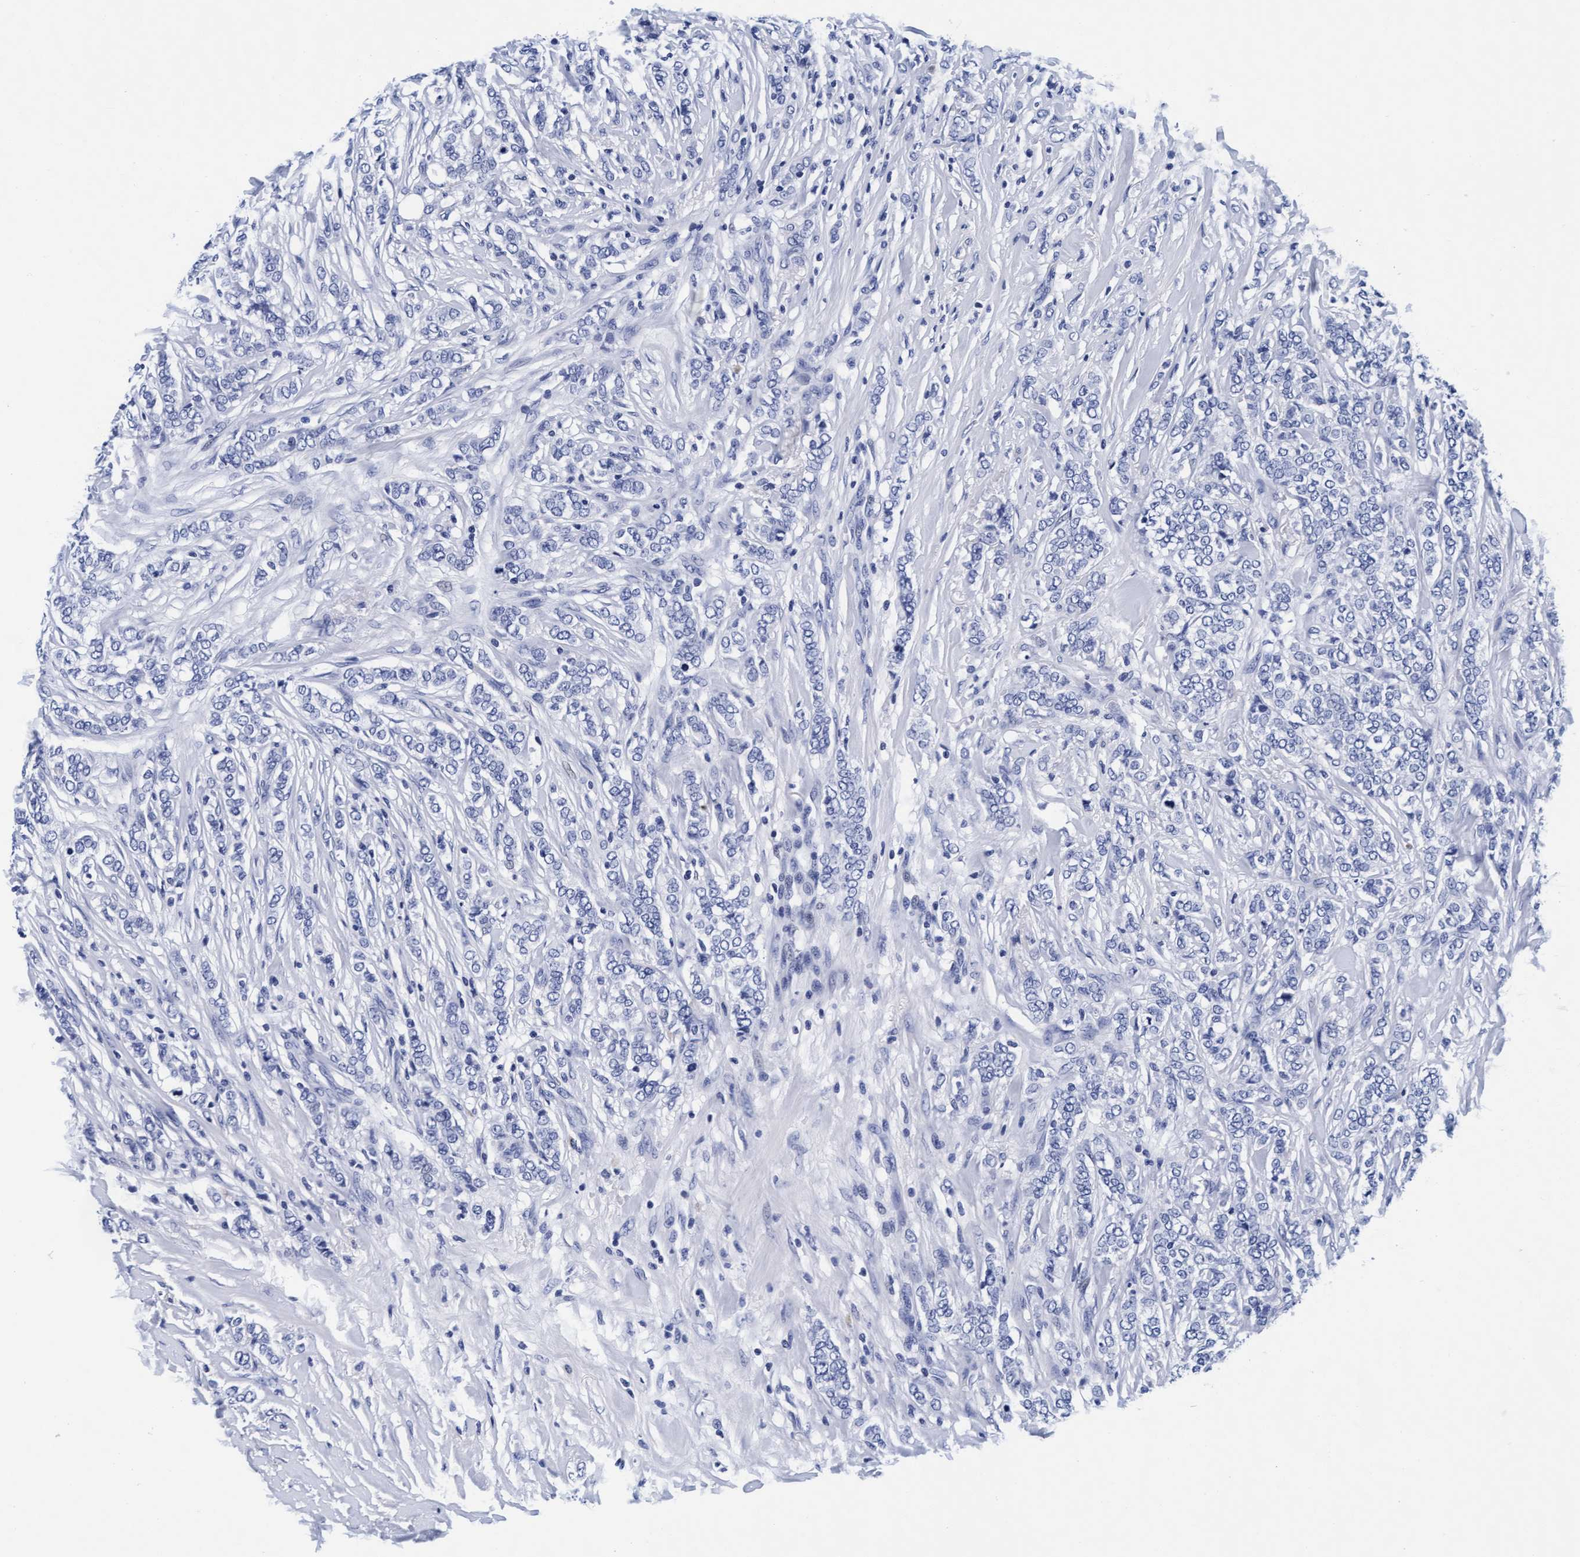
{"staining": {"intensity": "negative", "quantity": "none", "location": "none"}, "tissue": "breast cancer", "cell_type": "Tumor cells", "image_type": "cancer", "snomed": [{"axis": "morphology", "description": "Lobular carcinoma"}, {"axis": "topography", "description": "Skin"}, {"axis": "topography", "description": "Breast"}], "caption": "IHC photomicrograph of human breast lobular carcinoma stained for a protein (brown), which shows no expression in tumor cells.", "gene": "ARSG", "patient": {"sex": "female", "age": 46}}